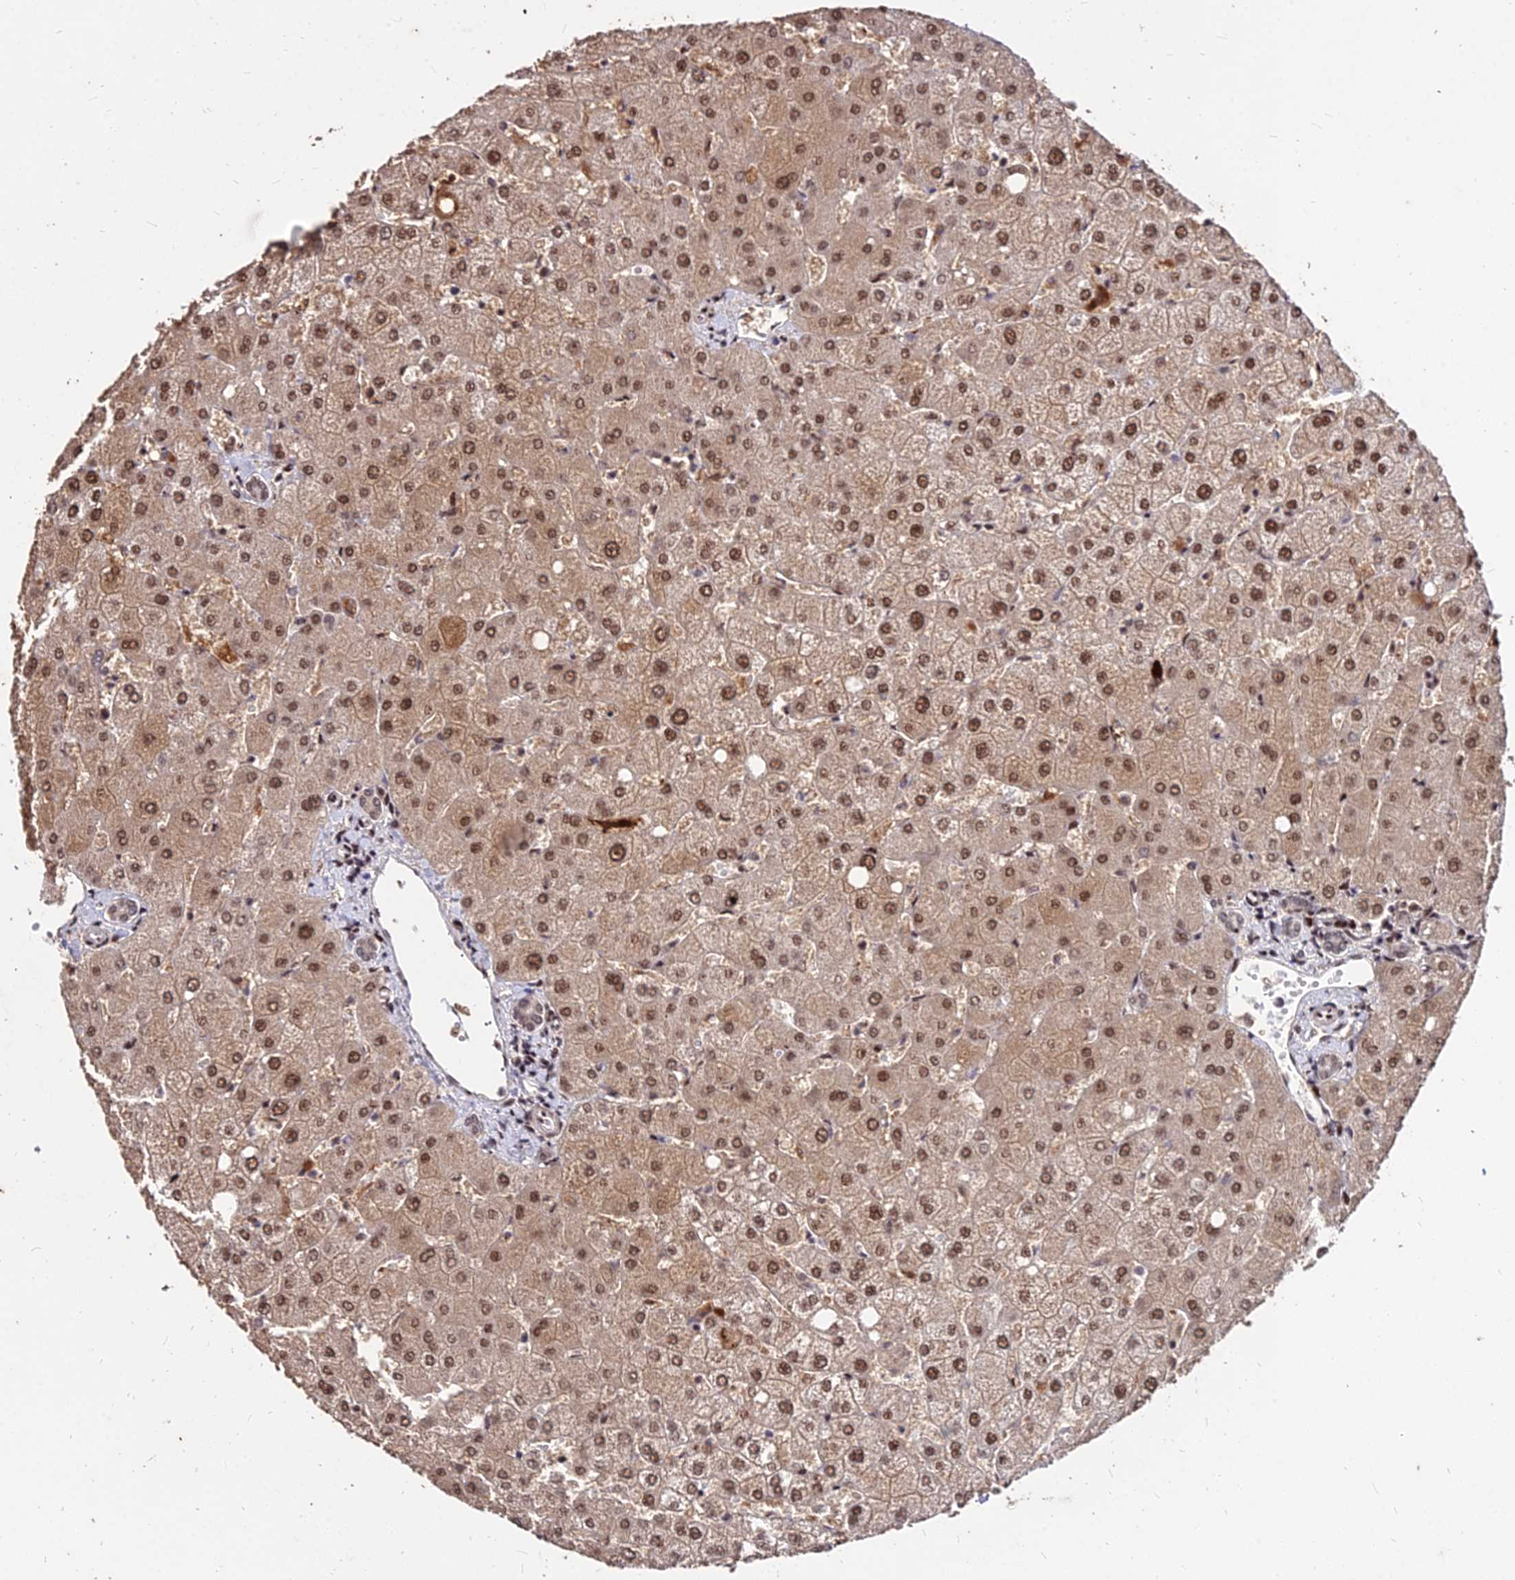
{"staining": {"intensity": "moderate", "quantity": ">75%", "location": "nuclear"}, "tissue": "liver", "cell_type": "Cholangiocytes", "image_type": "normal", "snomed": [{"axis": "morphology", "description": "Normal tissue, NOS"}, {"axis": "topography", "description": "Liver"}], "caption": "High-magnification brightfield microscopy of benign liver stained with DAB (brown) and counterstained with hematoxylin (blue). cholangiocytes exhibit moderate nuclear expression is appreciated in approximately>75% of cells.", "gene": "ZBED4", "patient": {"sex": "female", "age": 54}}